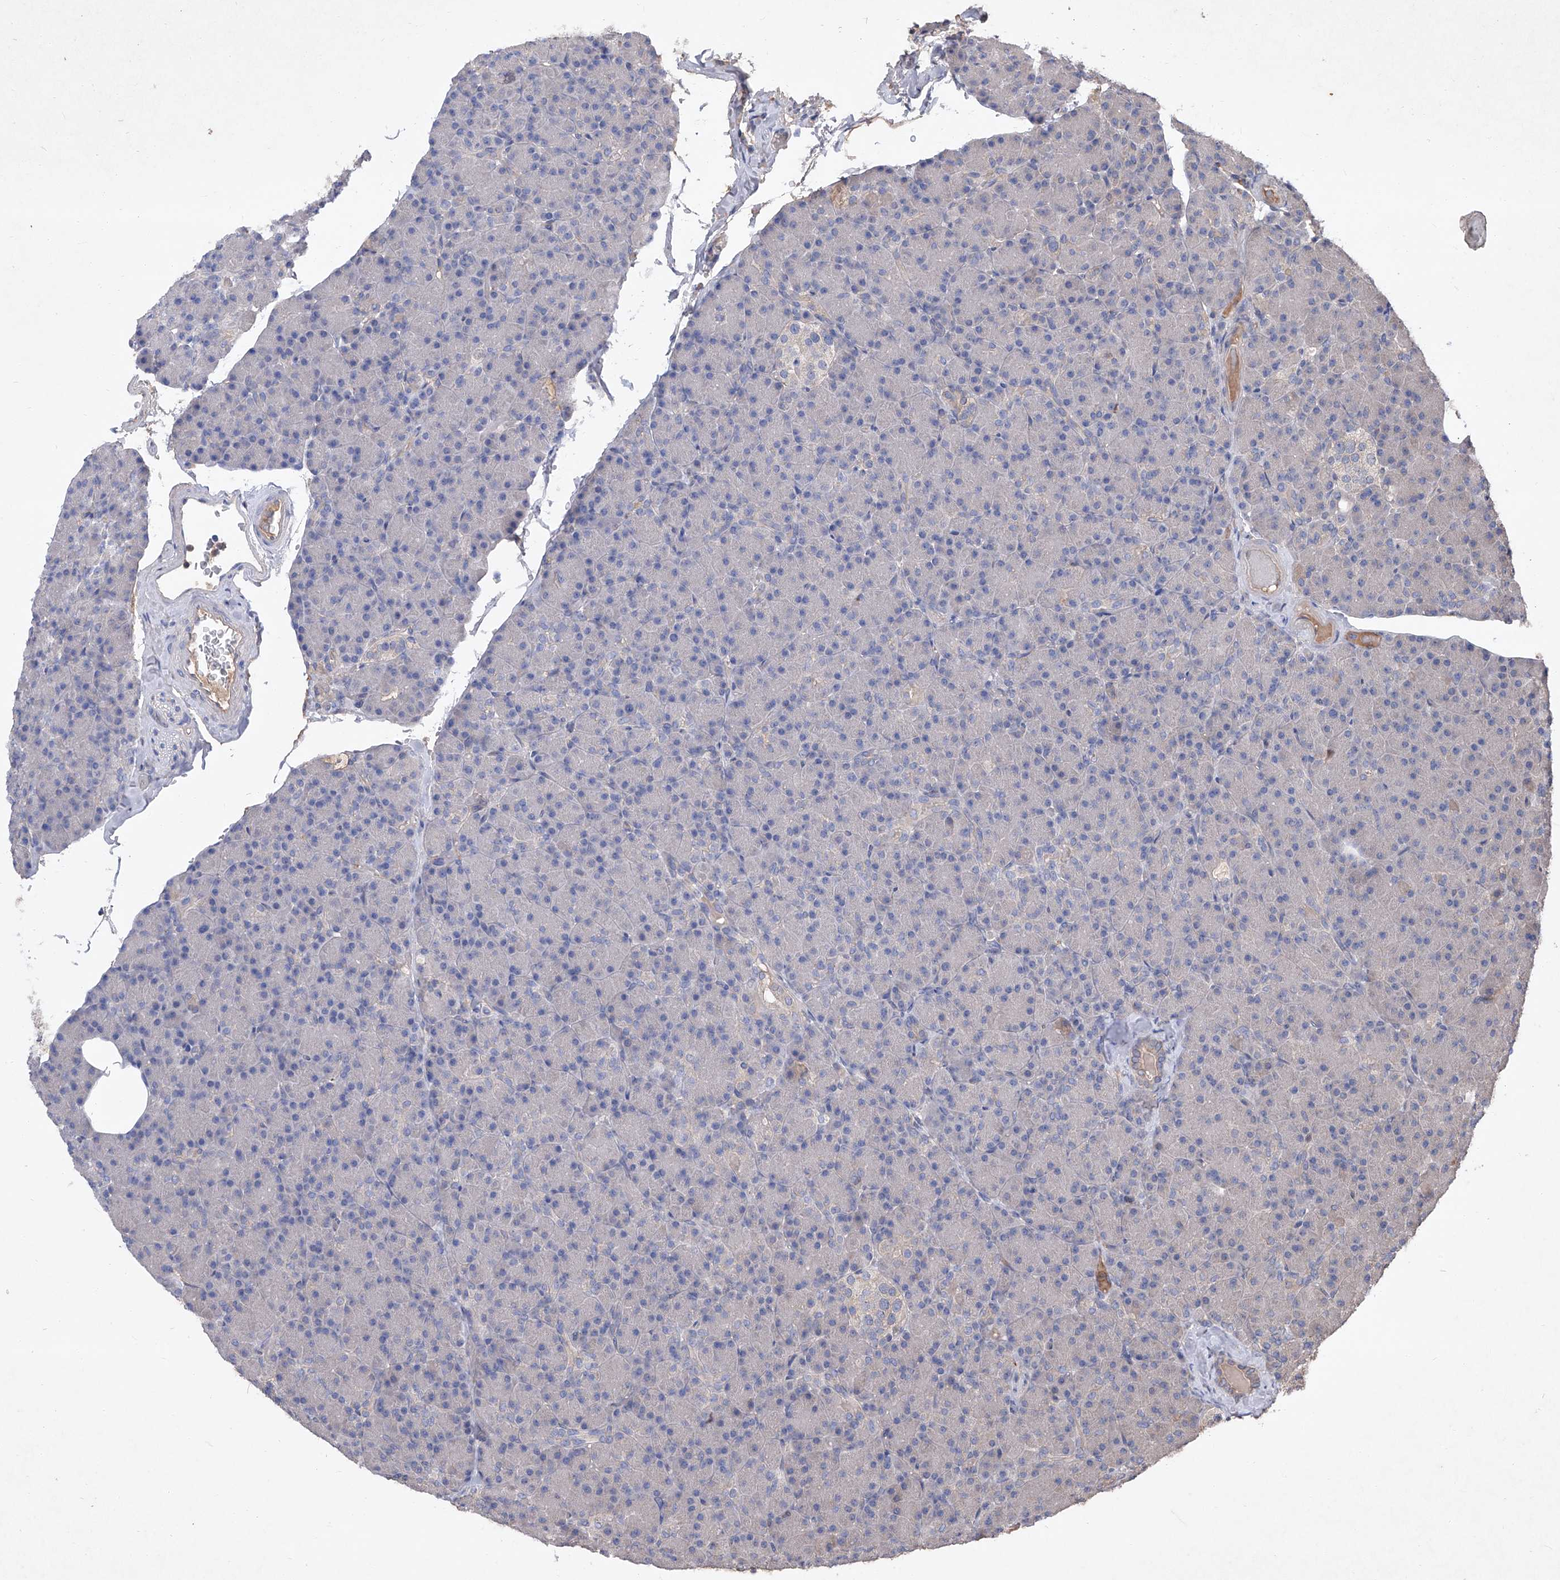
{"staining": {"intensity": "negative", "quantity": "none", "location": "none"}, "tissue": "pancreas", "cell_type": "Exocrine glandular cells", "image_type": "normal", "snomed": [{"axis": "morphology", "description": "Normal tissue, NOS"}, {"axis": "topography", "description": "Pancreas"}], "caption": "Protein analysis of benign pancreas shows no significant staining in exocrine glandular cells. Nuclei are stained in blue.", "gene": "SYNGR1", "patient": {"sex": "female", "age": 43}}